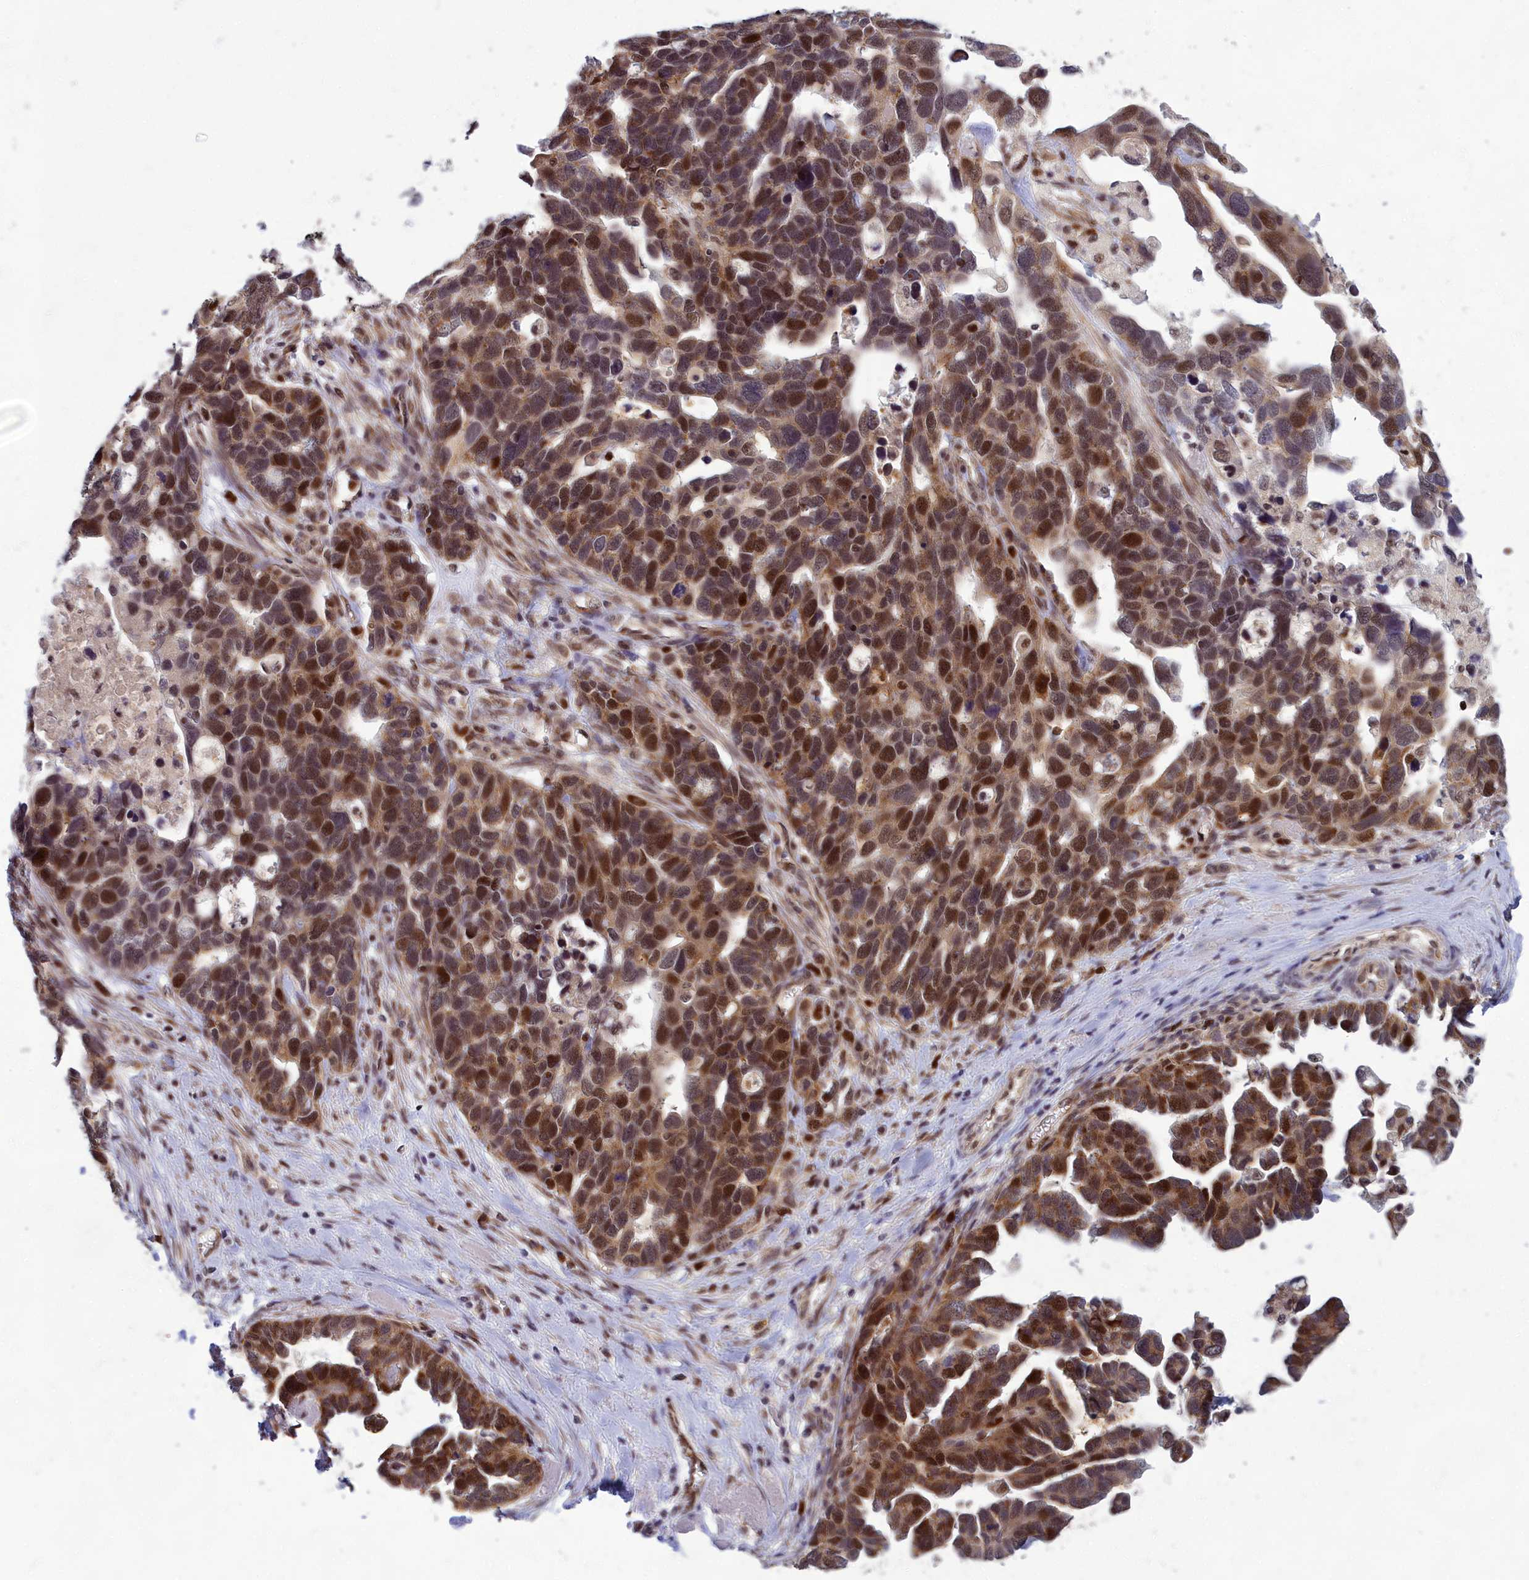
{"staining": {"intensity": "strong", "quantity": ">75%", "location": "nuclear"}, "tissue": "ovarian cancer", "cell_type": "Tumor cells", "image_type": "cancer", "snomed": [{"axis": "morphology", "description": "Cystadenocarcinoma, serous, NOS"}, {"axis": "topography", "description": "Ovary"}], "caption": "IHC photomicrograph of neoplastic tissue: human ovarian cancer (serous cystadenocarcinoma) stained using immunohistochemistry (IHC) shows high levels of strong protein expression localized specifically in the nuclear of tumor cells, appearing as a nuclear brown color.", "gene": "EARS2", "patient": {"sex": "female", "age": 54}}